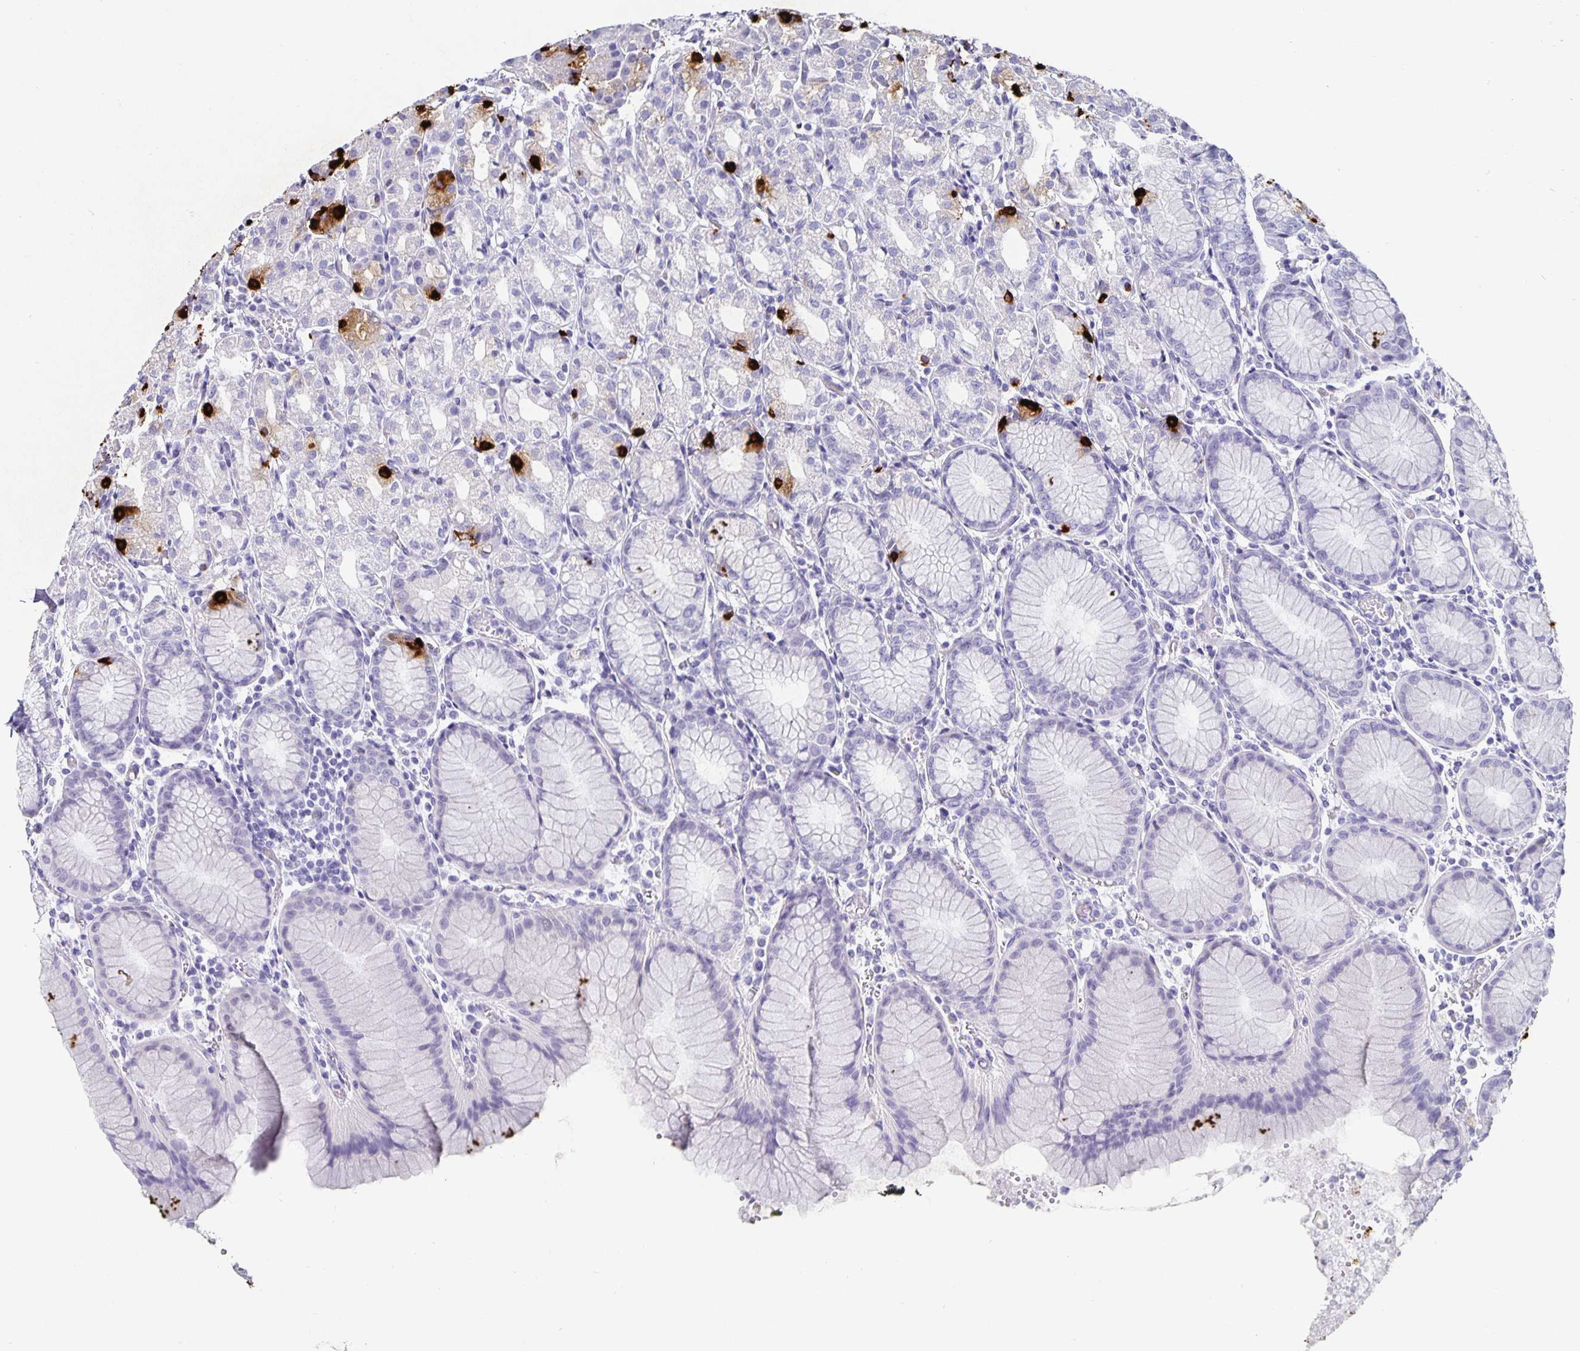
{"staining": {"intensity": "strong", "quantity": "<25%", "location": "cytoplasmic/membranous"}, "tissue": "stomach", "cell_type": "Glandular cells", "image_type": "normal", "snomed": [{"axis": "morphology", "description": "Normal tissue, NOS"}, {"axis": "topography", "description": "Stomach"}], "caption": "Protein expression analysis of benign human stomach reveals strong cytoplasmic/membranous expression in approximately <25% of glandular cells. Nuclei are stained in blue.", "gene": "CHGA", "patient": {"sex": "female", "age": 57}}